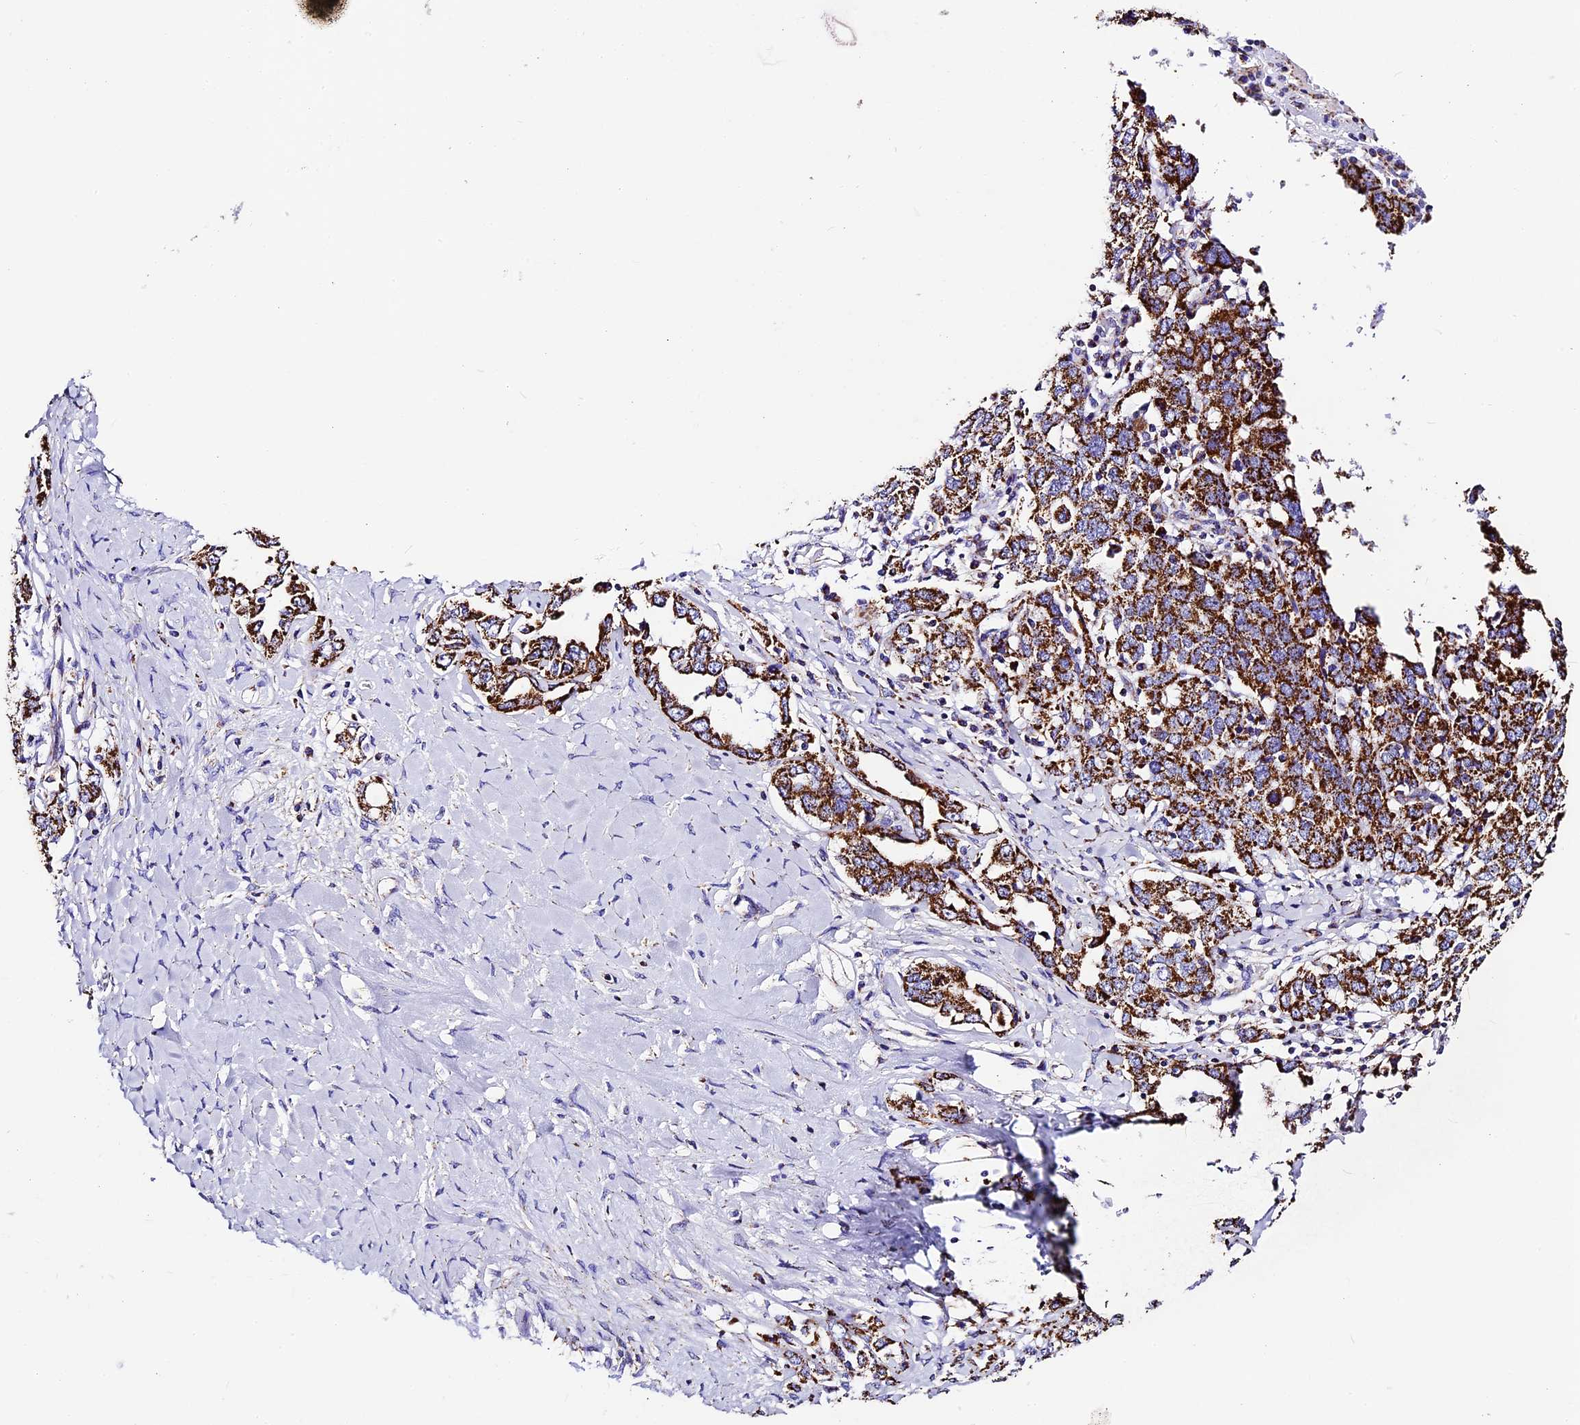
{"staining": {"intensity": "strong", "quantity": ">75%", "location": "cytoplasmic/membranous"}, "tissue": "ovarian cancer", "cell_type": "Tumor cells", "image_type": "cancer", "snomed": [{"axis": "morphology", "description": "Carcinoma, endometroid"}, {"axis": "topography", "description": "Ovary"}], "caption": "There is high levels of strong cytoplasmic/membranous staining in tumor cells of ovarian endometroid carcinoma, as demonstrated by immunohistochemical staining (brown color).", "gene": "DCAF5", "patient": {"sex": "female", "age": 62}}